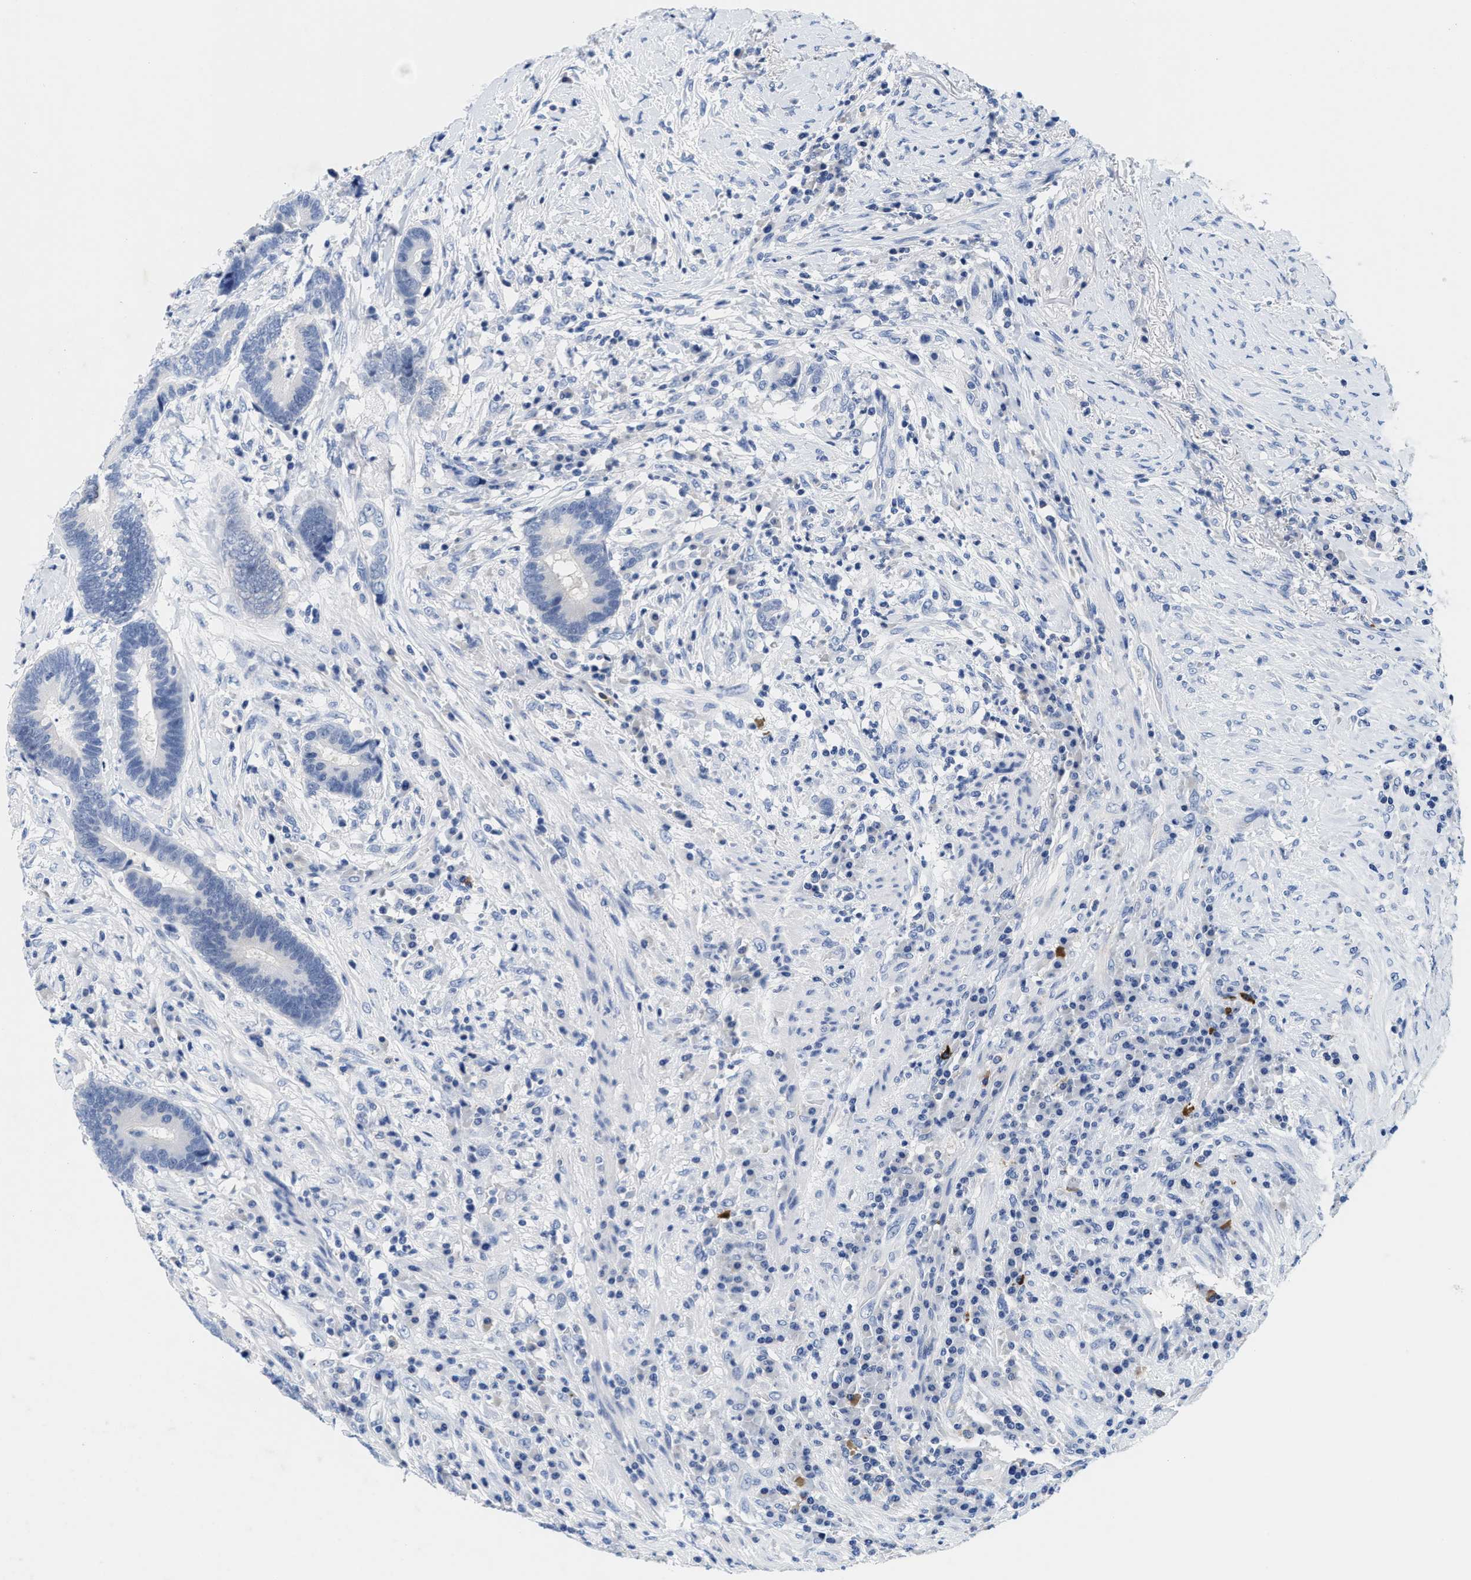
{"staining": {"intensity": "negative", "quantity": "none", "location": "none"}, "tissue": "colorectal cancer", "cell_type": "Tumor cells", "image_type": "cancer", "snomed": [{"axis": "morphology", "description": "Adenocarcinoma, NOS"}, {"axis": "topography", "description": "Rectum"}], "caption": "A high-resolution micrograph shows IHC staining of colorectal cancer (adenocarcinoma), which reveals no significant expression in tumor cells.", "gene": "TTC3", "patient": {"sex": "female", "age": 89}}